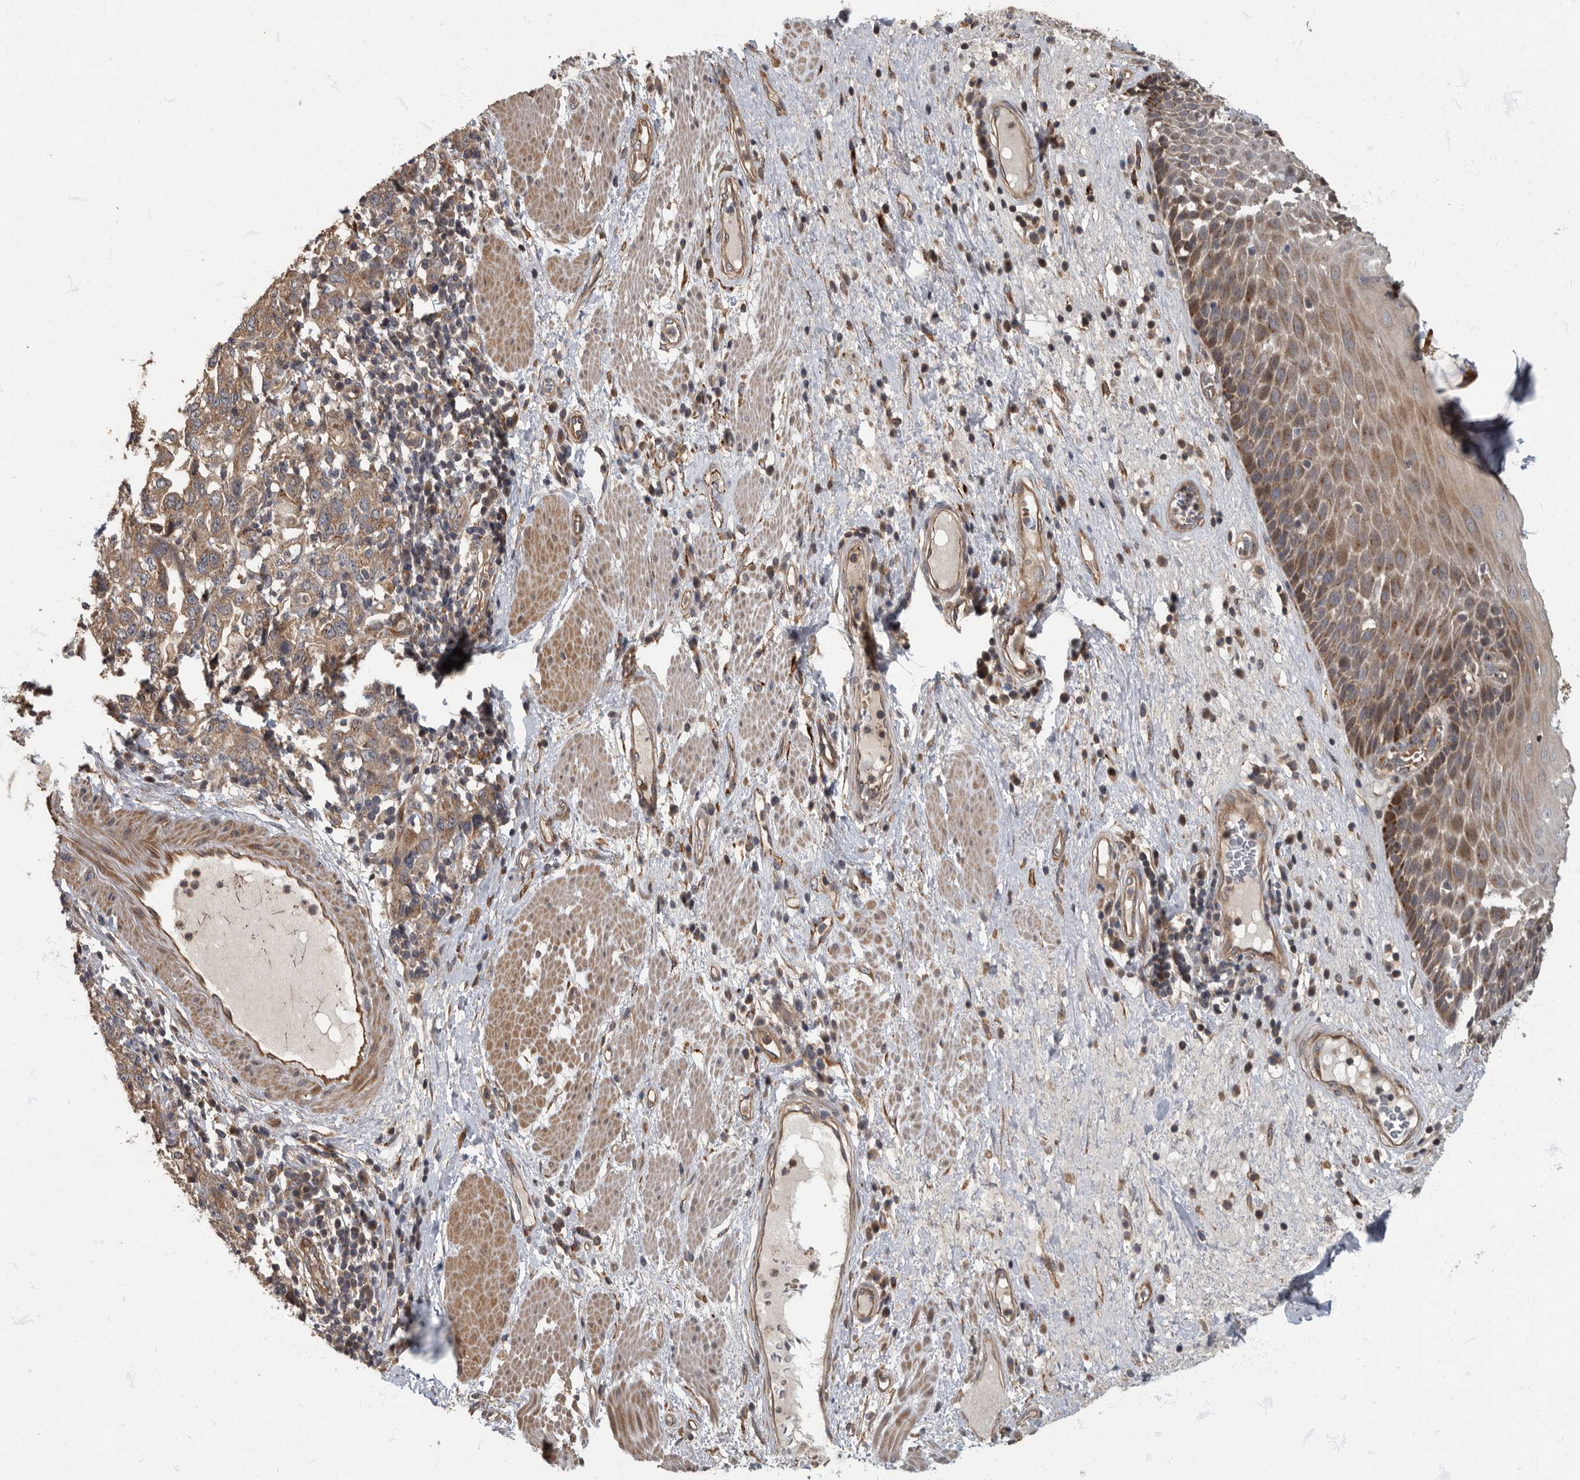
{"staining": {"intensity": "moderate", "quantity": ">75%", "location": "cytoplasmic/membranous"}, "tissue": "esophagus", "cell_type": "Squamous epithelial cells", "image_type": "normal", "snomed": [{"axis": "morphology", "description": "Normal tissue, NOS"}, {"axis": "morphology", "description": "Adenocarcinoma, NOS"}, {"axis": "topography", "description": "Esophagus"}], "caption": "About >75% of squamous epithelial cells in normal esophagus reveal moderate cytoplasmic/membranous protein positivity as visualized by brown immunohistochemical staining.", "gene": "IQCK", "patient": {"sex": "male", "age": 62}}